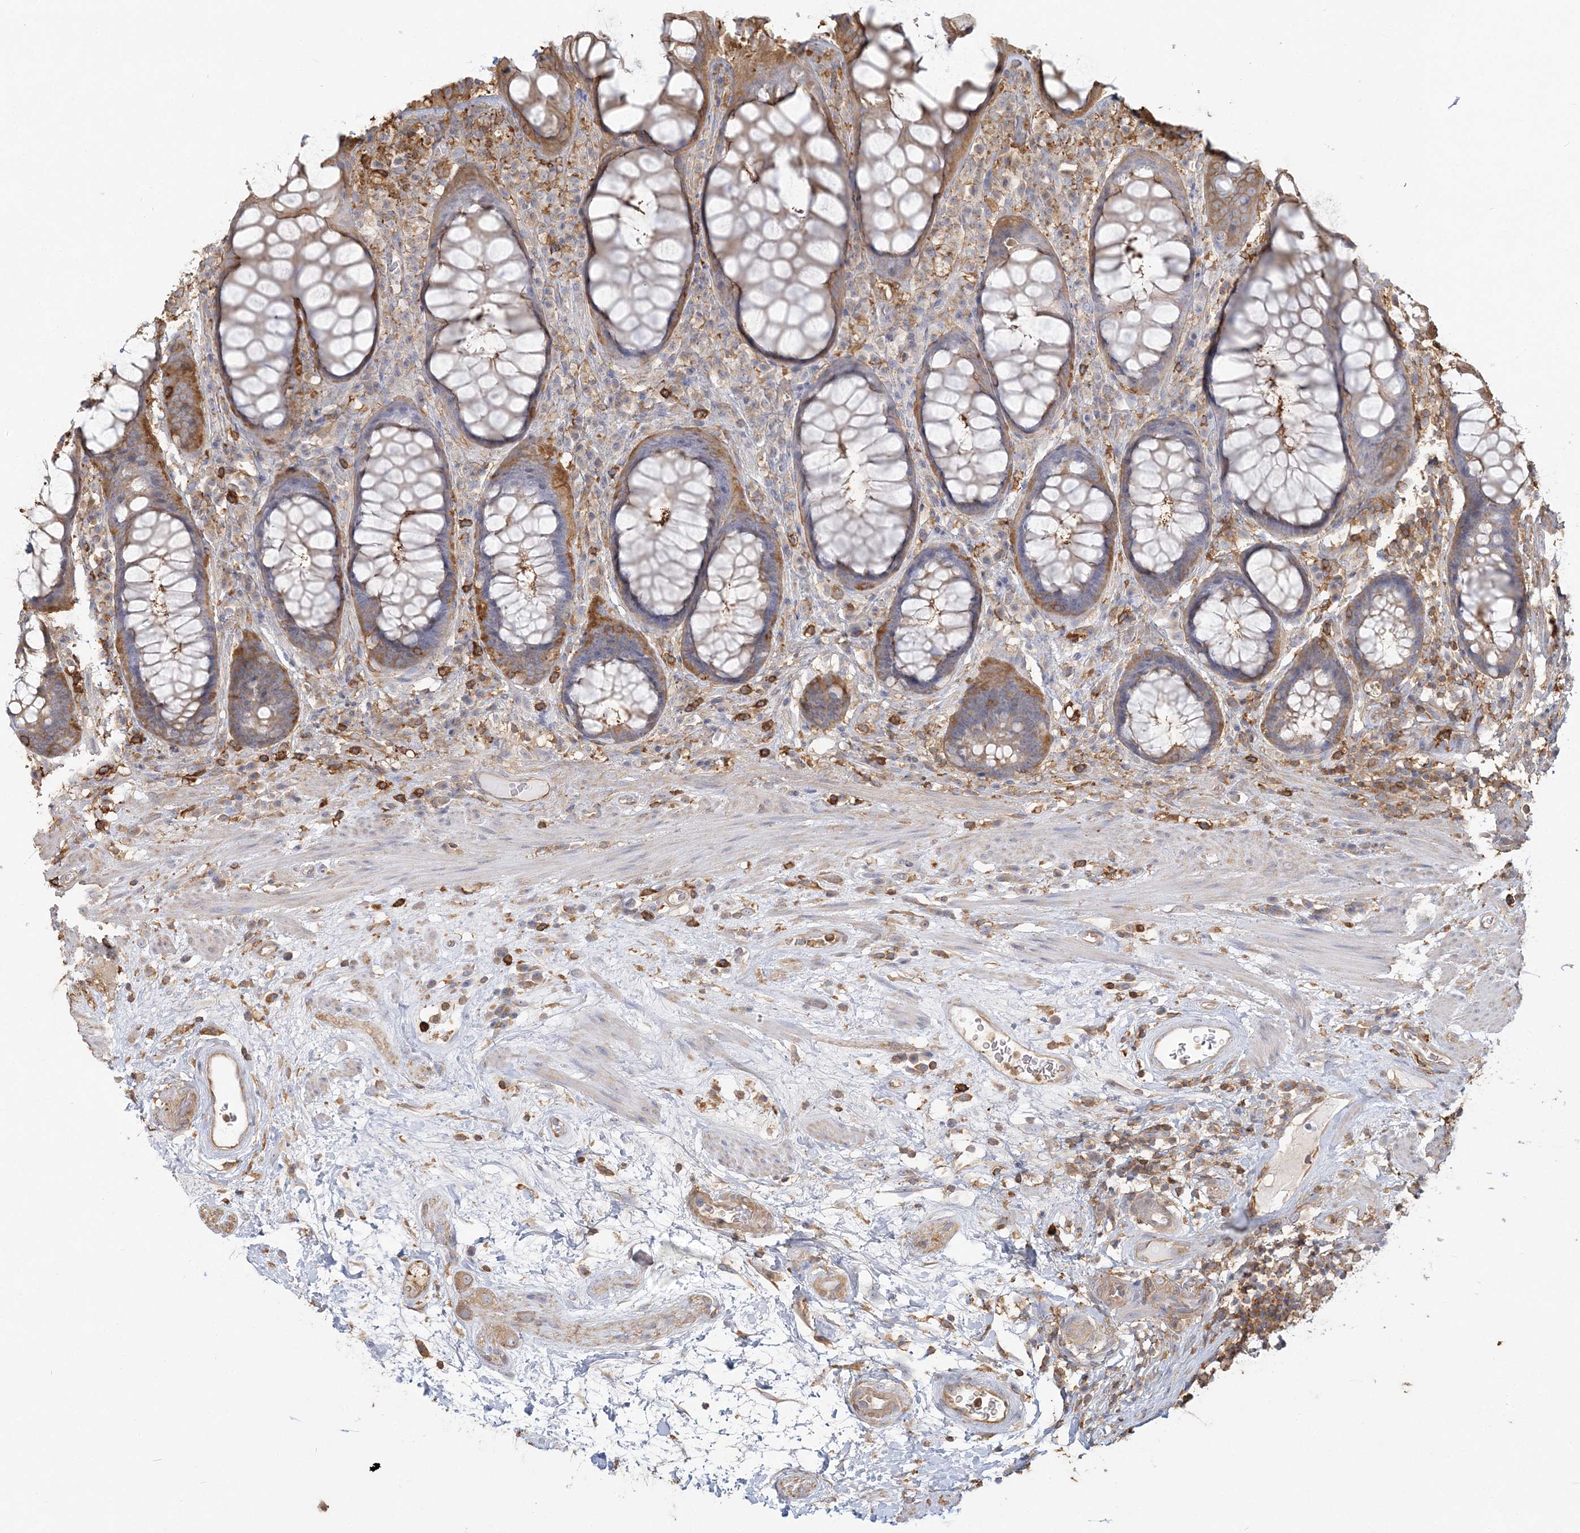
{"staining": {"intensity": "moderate", "quantity": ">75%", "location": "cytoplasmic/membranous"}, "tissue": "rectum", "cell_type": "Glandular cells", "image_type": "normal", "snomed": [{"axis": "morphology", "description": "Normal tissue, NOS"}, {"axis": "topography", "description": "Rectum"}], "caption": "Unremarkable rectum was stained to show a protein in brown. There is medium levels of moderate cytoplasmic/membranous positivity in approximately >75% of glandular cells. The staining was performed using DAB (3,3'-diaminobenzidine), with brown indicating positive protein expression. Nuclei are stained blue with hematoxylin.", "gene": "ANKS1A", "patient": {"sex": "male", "age": 64}}